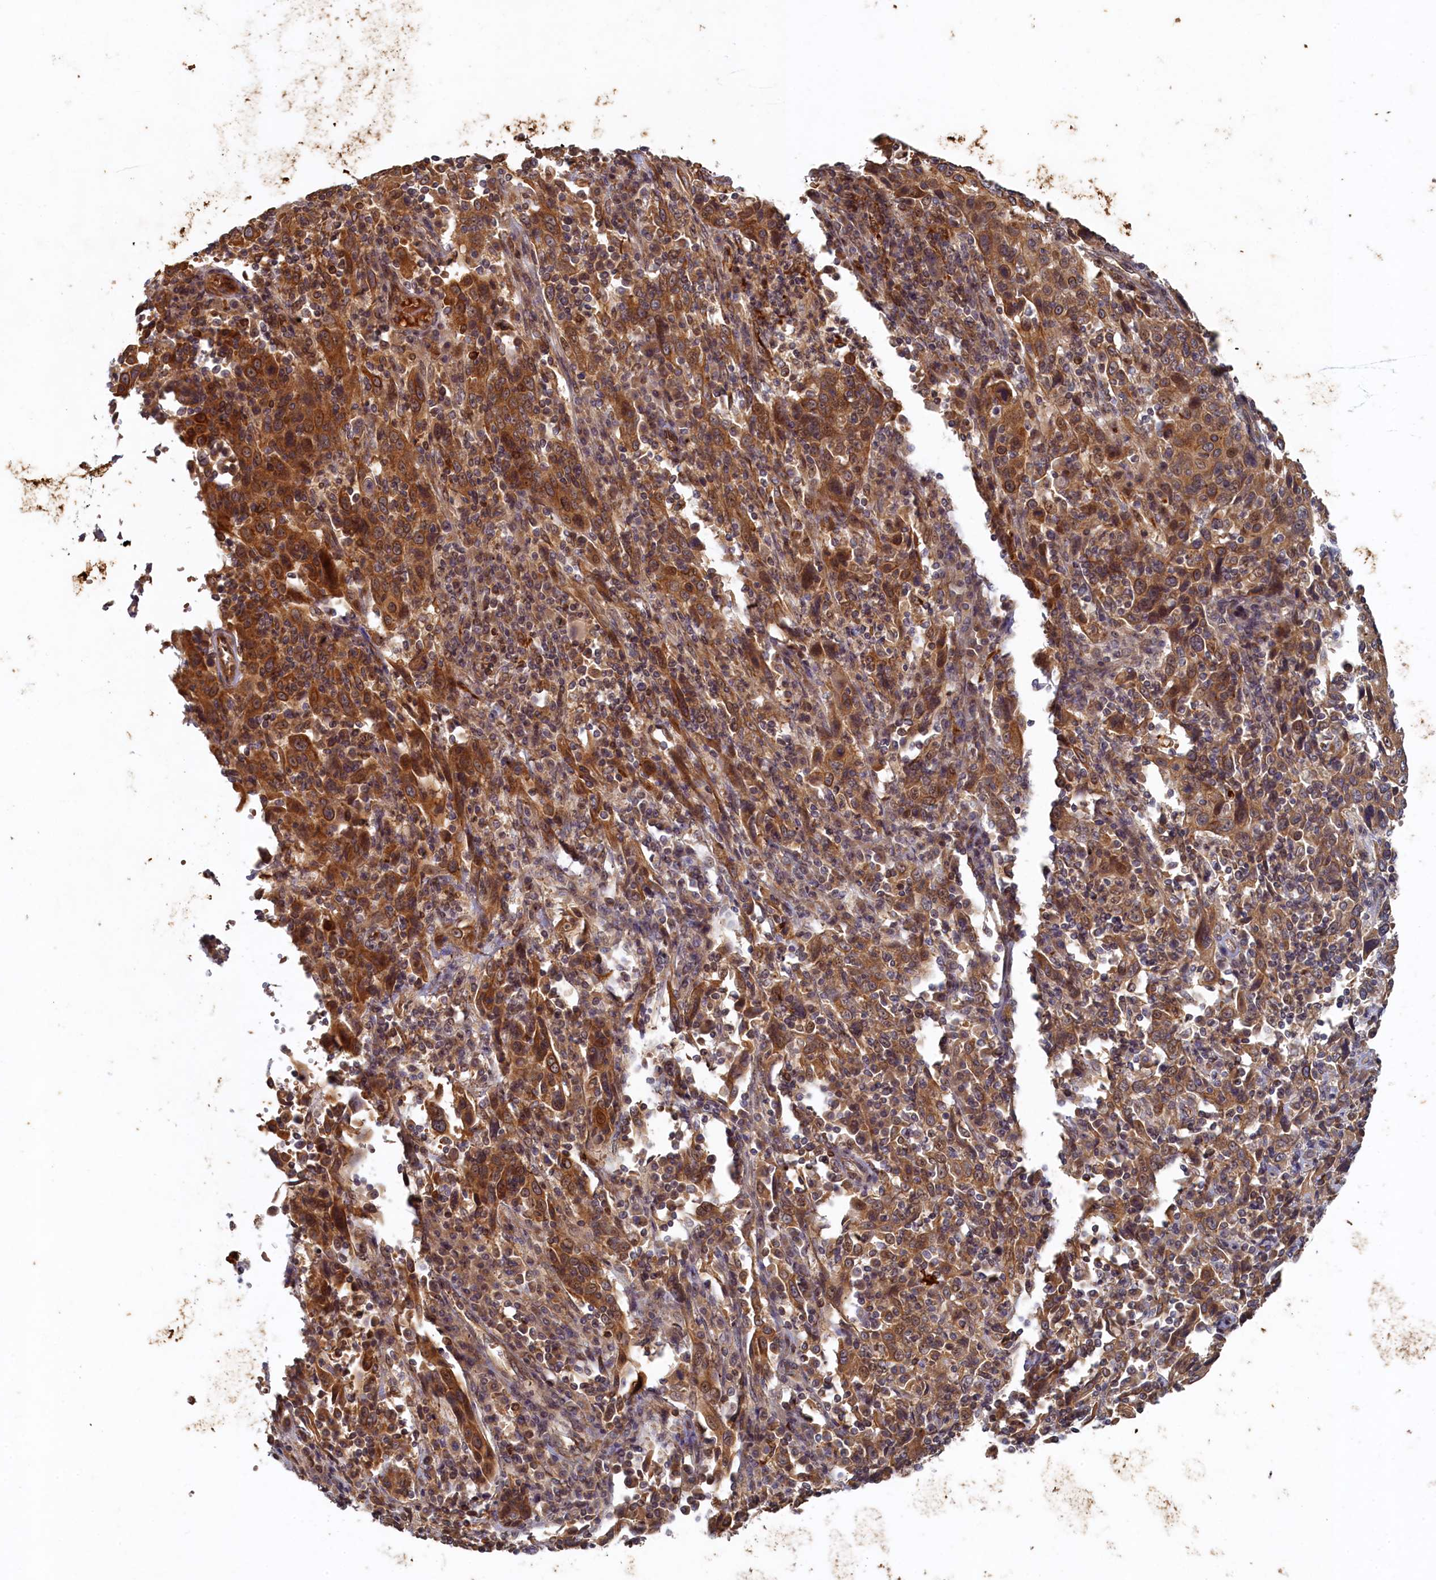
{"staining": {"intensity": "moderate", "quantity": ">75%", "location": "cytoplasmic/membranous"}, "tissue": "cervical cancer", "cell_type": "Tumor cells", "image_type": "cancer", "snomed": [{"axis": "morphology", "description": "Squamous cell carcinoma, NOS"}, {"axis": "topography", "description": "Cervix"}], "caption": "DAB immunohistochemical staining of cervical cancer exhibits moderate cytoplasmic/membranous protein positivity in about >75% of tumor cells. Immunohistochemistry (ihc) stains the protein in brown and the nuclei are stained blue.", "gene": "CEP20", "patient": {"sex": "female", "age": 46}}